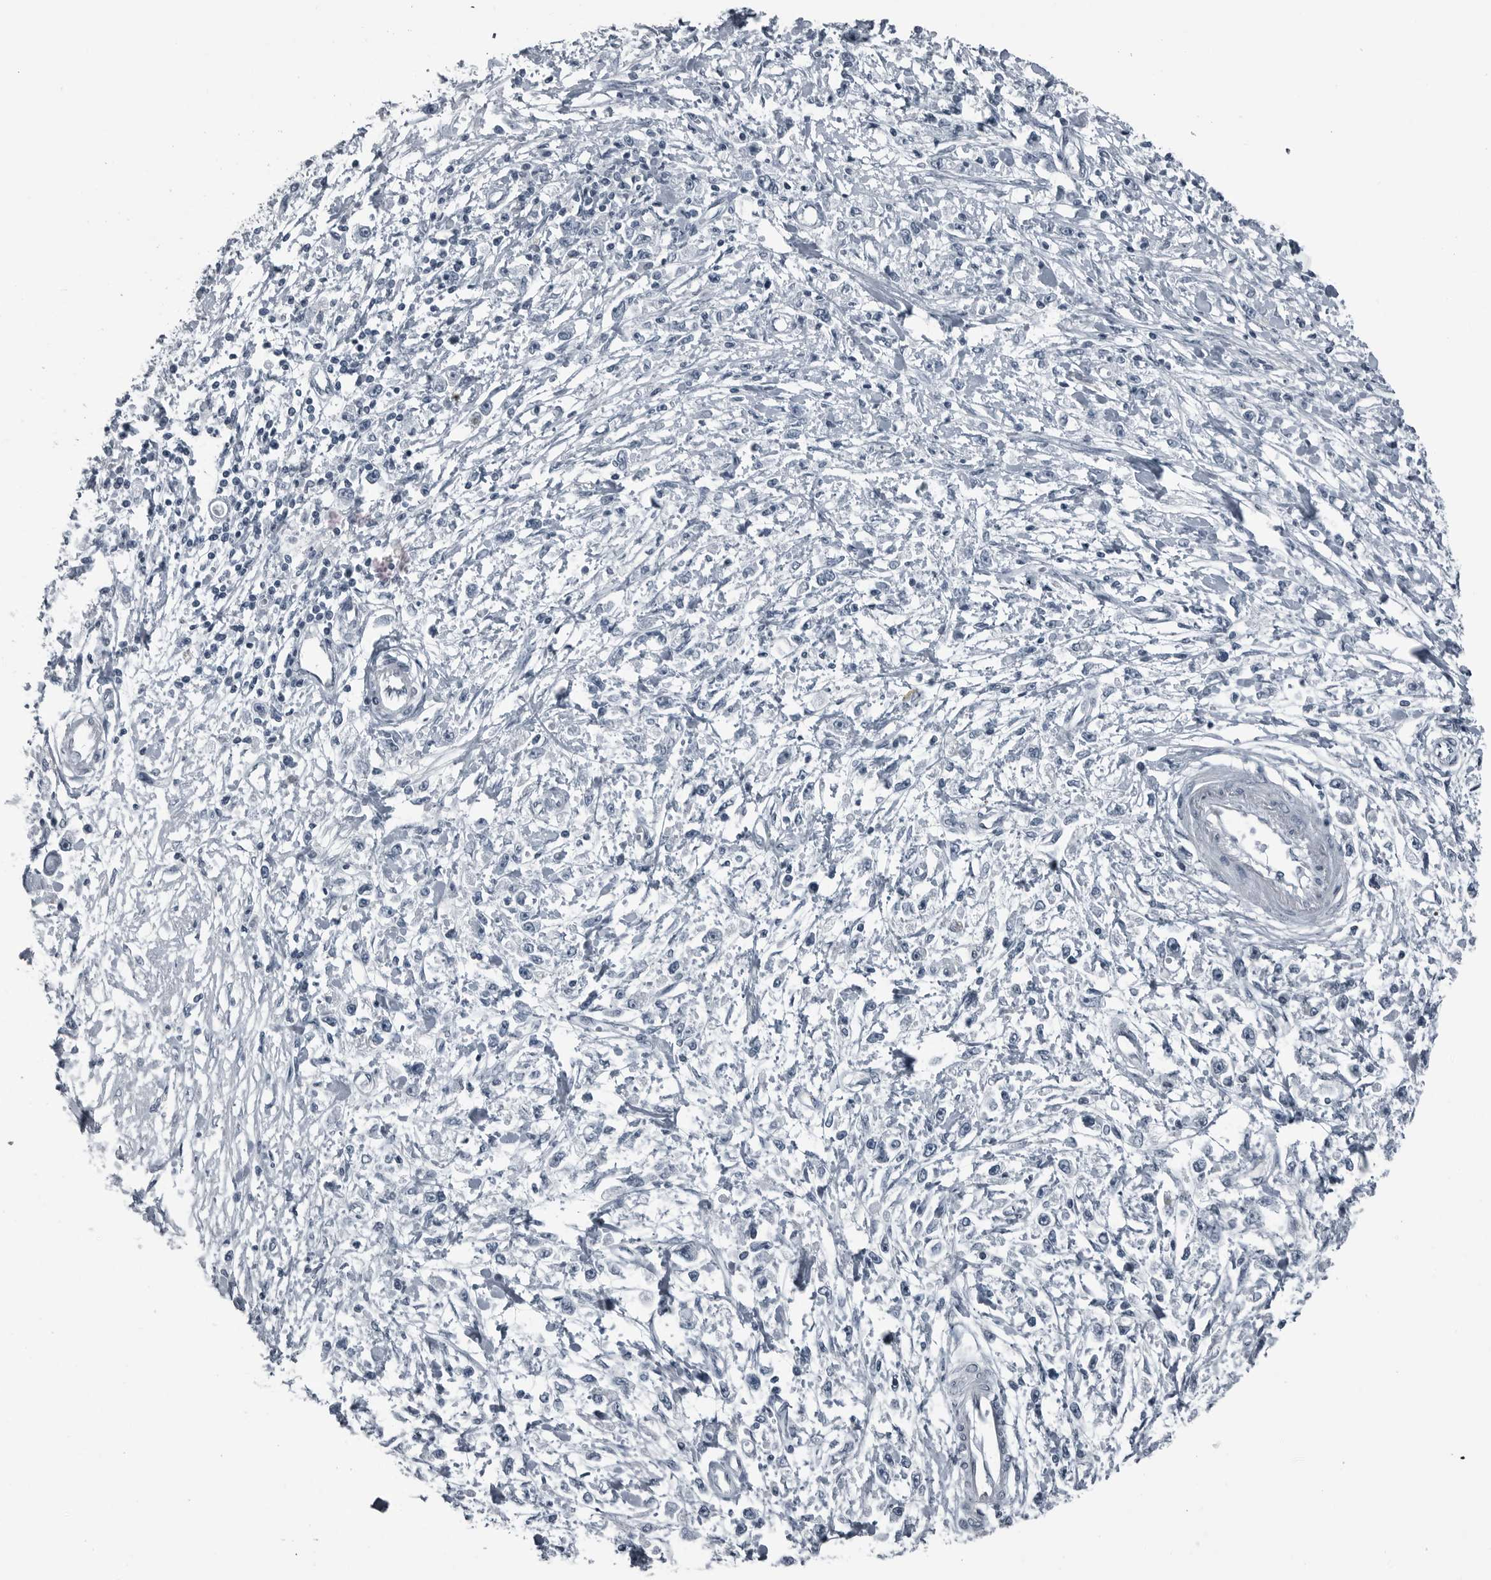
{"staining": {"intensity": "negative", "quantity": "none", "location": "none"}, "tissue": "stomach cancer", "cell_type": "Tumor cells", "image_type": "cancer", "snomed": [{"axis": "morphology", "description": "Adenocarcinoma, NOS"}, {"axis": "topography", "description": "Stomach"}], "caption": "There is no significant positivity in tumor cells of stomach adenocarcinoma.", "gene": "GAK", "patient": {"sex": "female", "age": 59}}